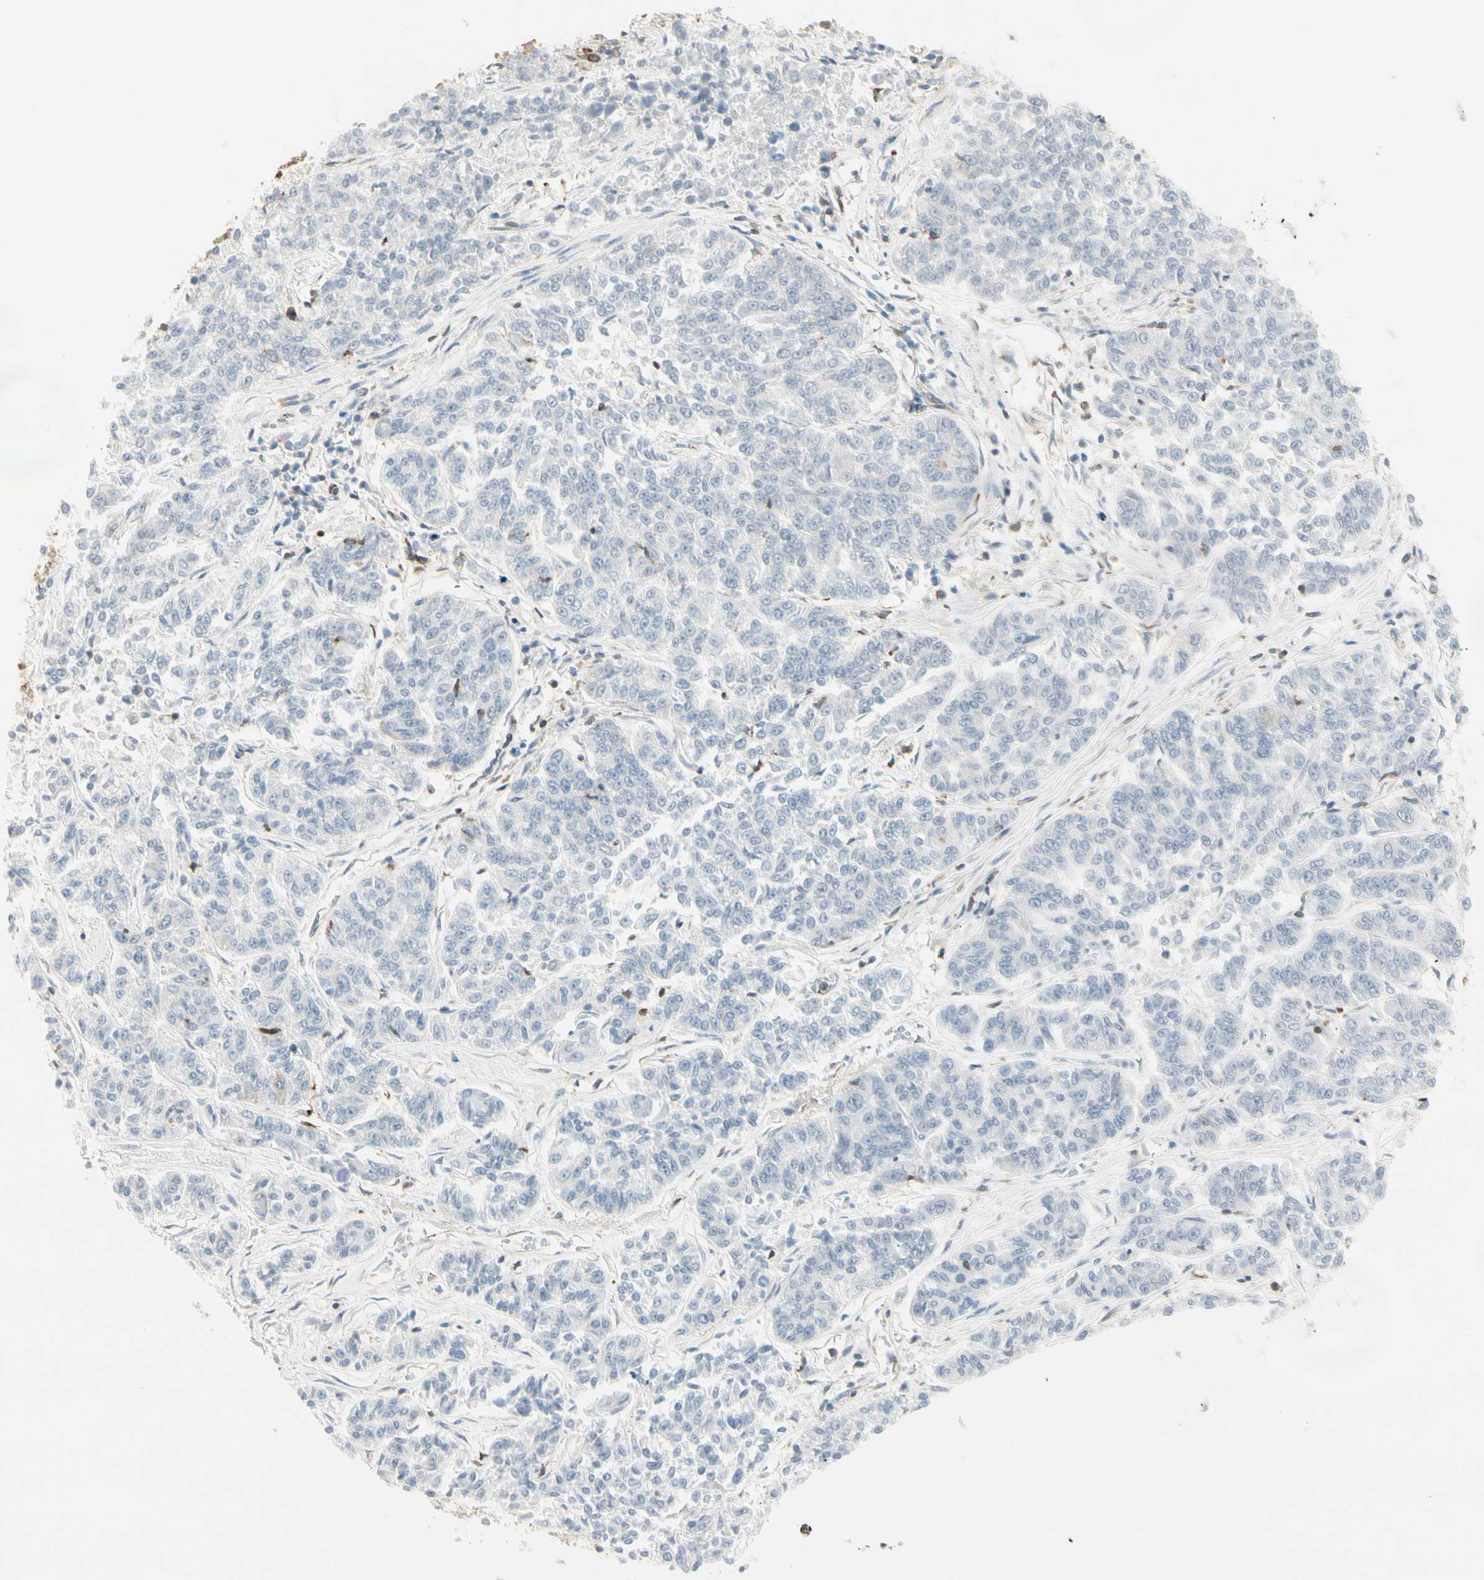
{"staining": {"intensity": "negative", "quantity": "none", "location": "none"}, "tissue": "lung cancer", "cell_type": "Tumor cells", "image_type": "cancer", "snomed": [{"axis": "morphology", "description": "Adenocarcinoma, NOS"}, {"axis": "topography", "description": "Lung"}], "caption": "High magnification brightfield microscopy of lung cancer (adenocarcinoma) stained with DAB (3,3'-diaminobenzidine) (brown) and counterstained with hematoxylin (blue): tumor cells show no significant expression.", "gene": "AGFG1", "patient": {"sex": "male", "age": 84}}